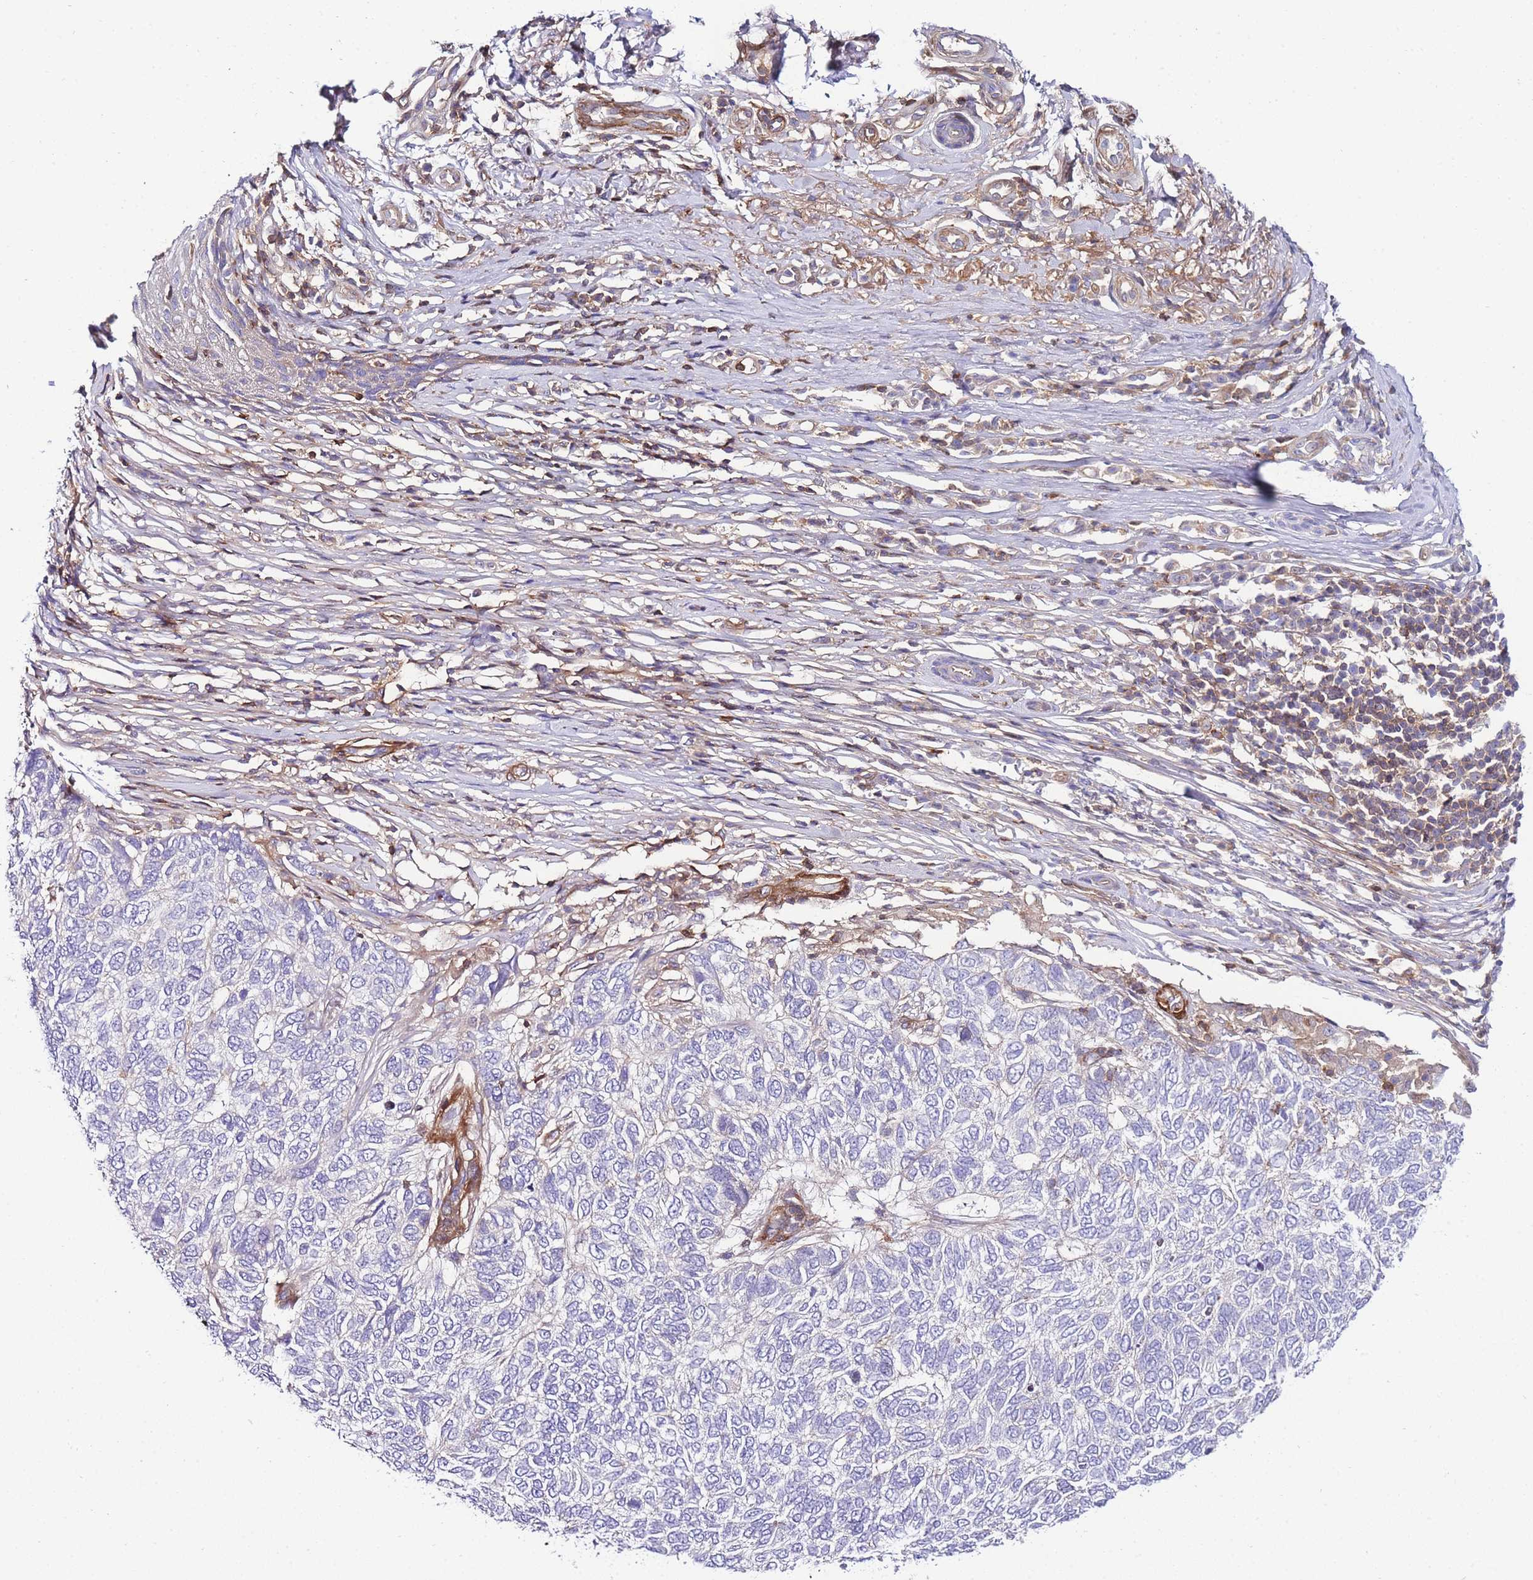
{"staining": {"intensity": "negative", "quantity": "none", "location": "none"}, "tissue": "skin cancer", "cell_type": "Tumor cells", "image_type": "cancer", "snomed": [{"axis": "morphology", "description": "Basal cell carcinoma"}, {"axis": "topography", "description": "Skin"}], "caption": "High magnification brightfield microscopy of basal cell carcinoma (skin) stained with DAB (brown) and counterstained with hematoxylin (blue): tumor cells show no significant staining.", "gene": "FBN3", "patient": {"sex": "female", "age": 65}}